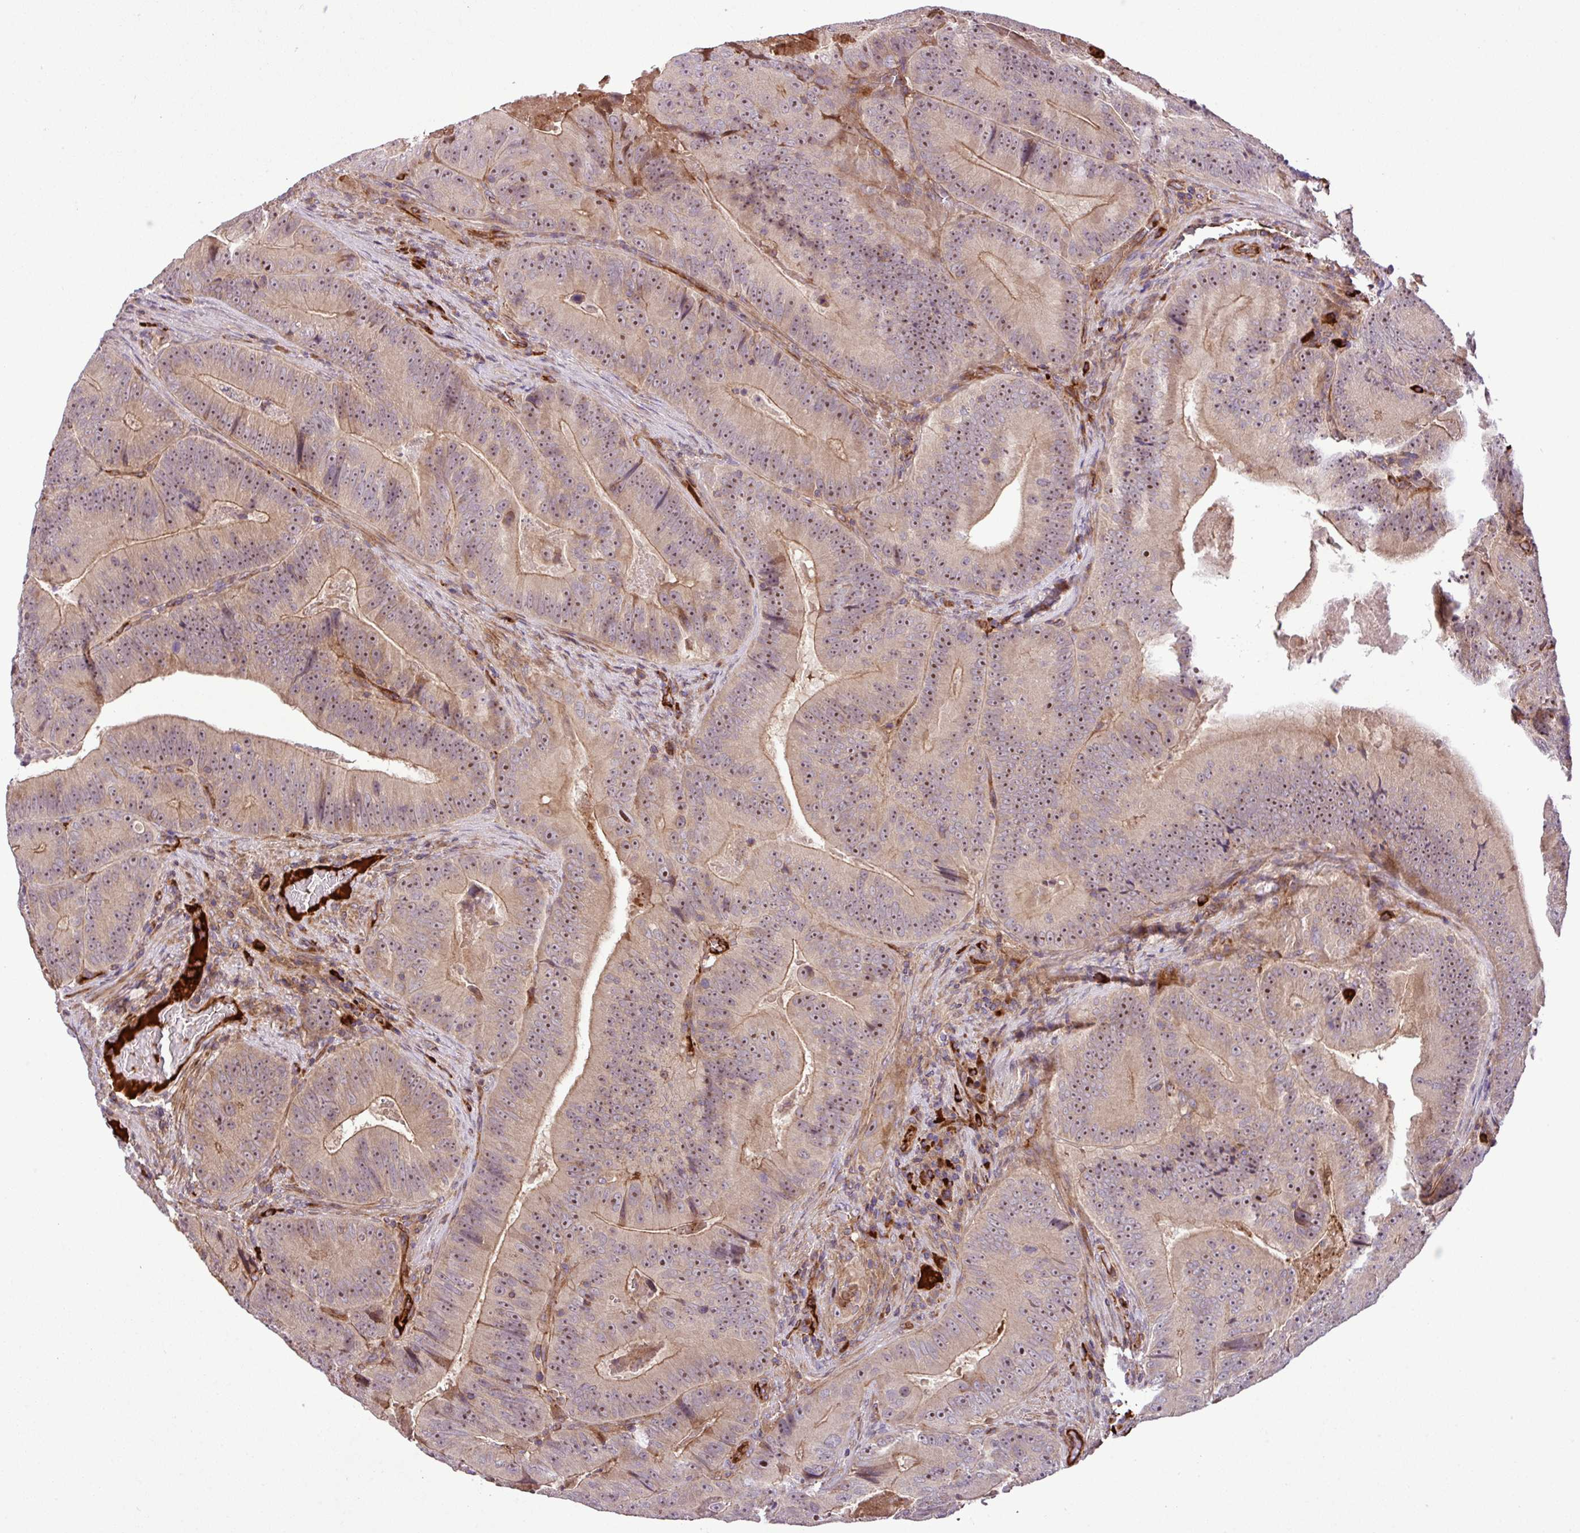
{"staining": {"intensity": "moderate", "quantity": ">75%", "location": "cytoplasmic/membranous,nuclear"}, "tissue": "colorectal cancer", "cell_type": "Tumor cells", "image_type": "cancer", "snomed": [{"axis": "morphology", "description": "Adenocarcinoma, NOS"}, {"axis": "topography", "description": "Colon"}], "caption": "Immunohistochemical staining of colorectal cancer (adenocarcinoma) demonstrates medium levels of moderate cytoplasmic/membranous and nuclear positivity in approximately >75% of tumor cells.", "gene": "ZNF266", "patient": {"sex": "female", "age": 86}}